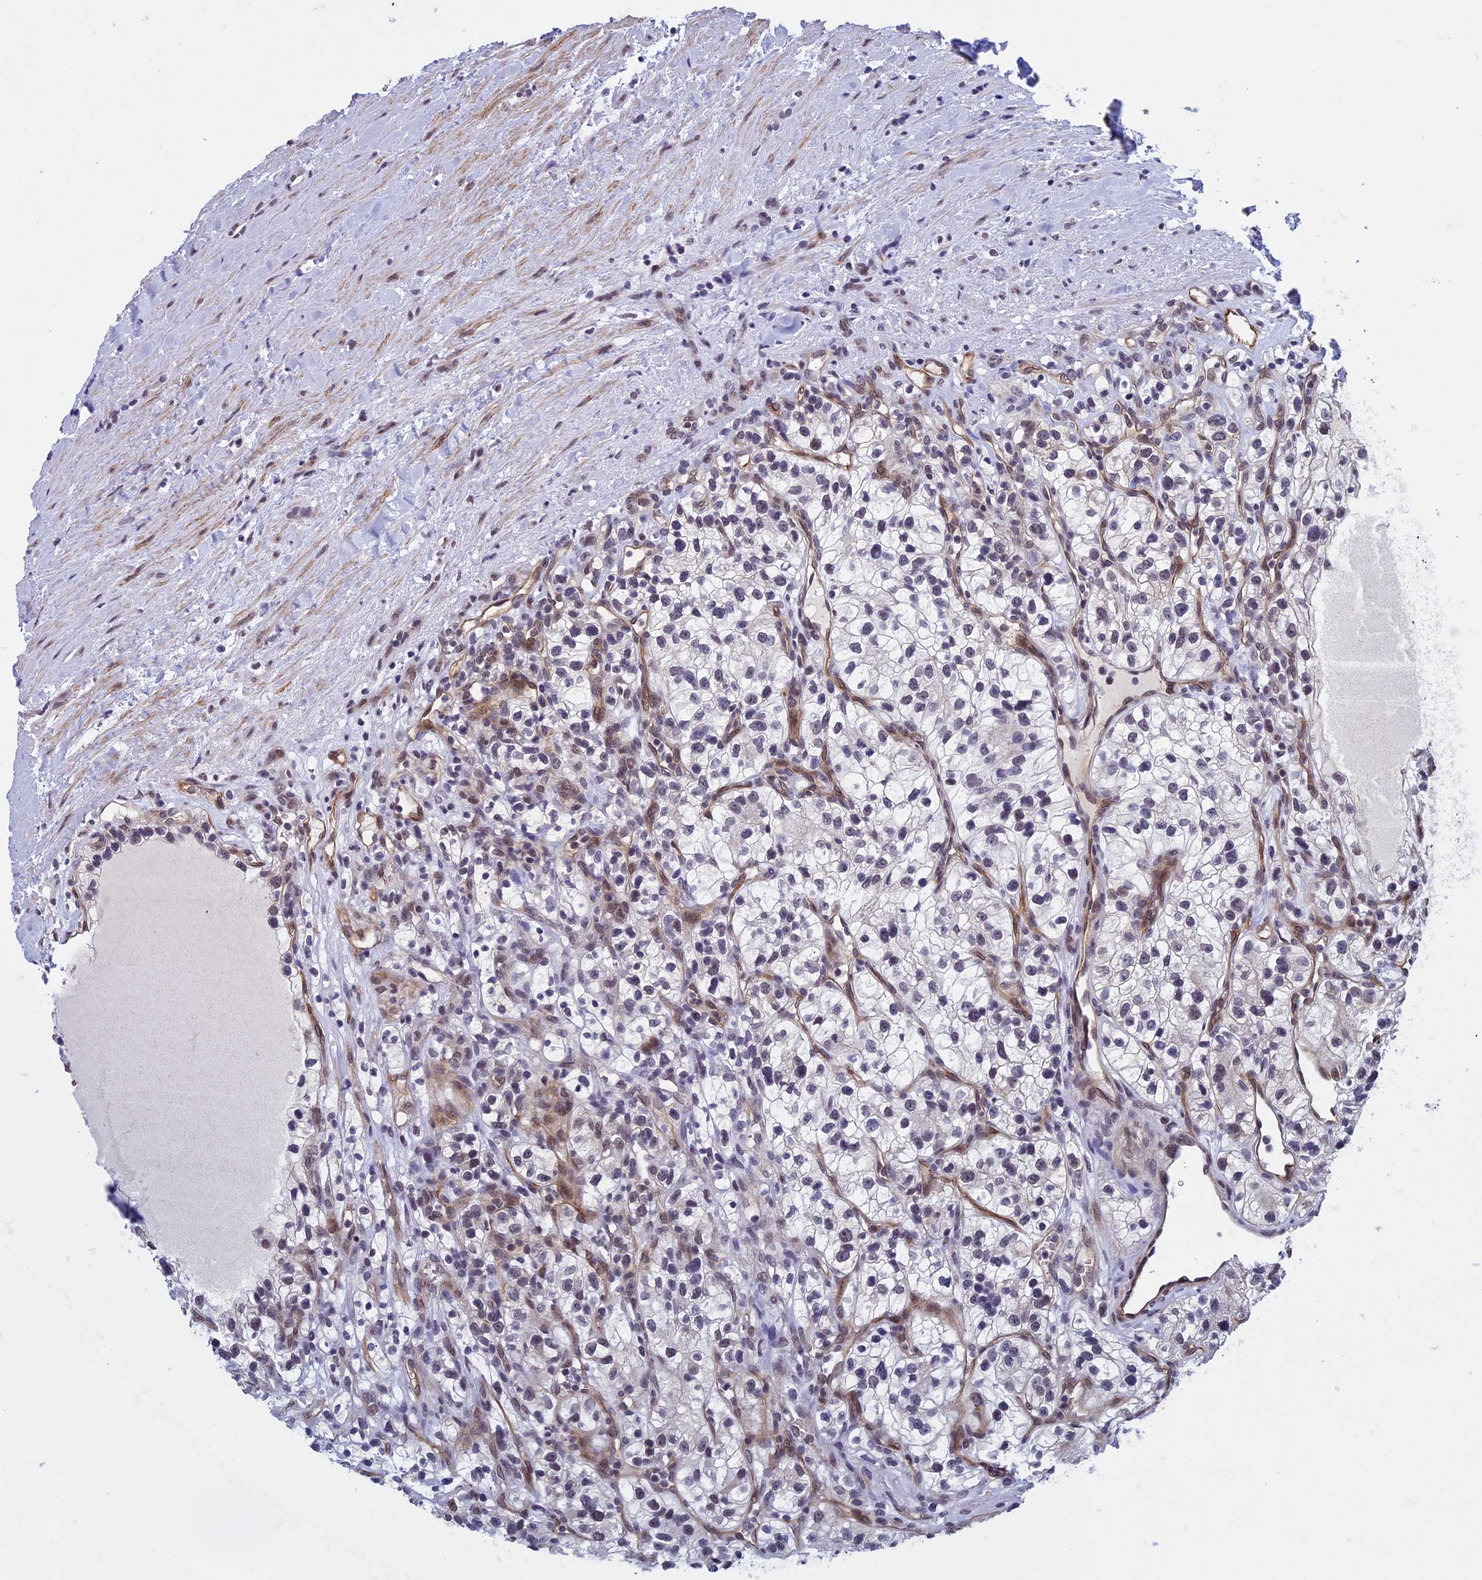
{"staining": {"intensity": "weak", "quantity": "25%-75%", "location": "nuclear"}, "tissue": "renal cancer", "cell_type": "Tumor cells", "image_type": "cancer", "snomed": [{"axis": "morphology", "description": "Adenocarcinoma, NOS"}, {"axis": "topography", "description": "Kidney"}], "caption": "Immunohistochemical staining of adenocarcinoma (renal) reveals weak nuclear protein expression in about 25%-75% of tumor cells.", "gene": "NIPBL", "patient": {"sex": "female", "age": 57}}